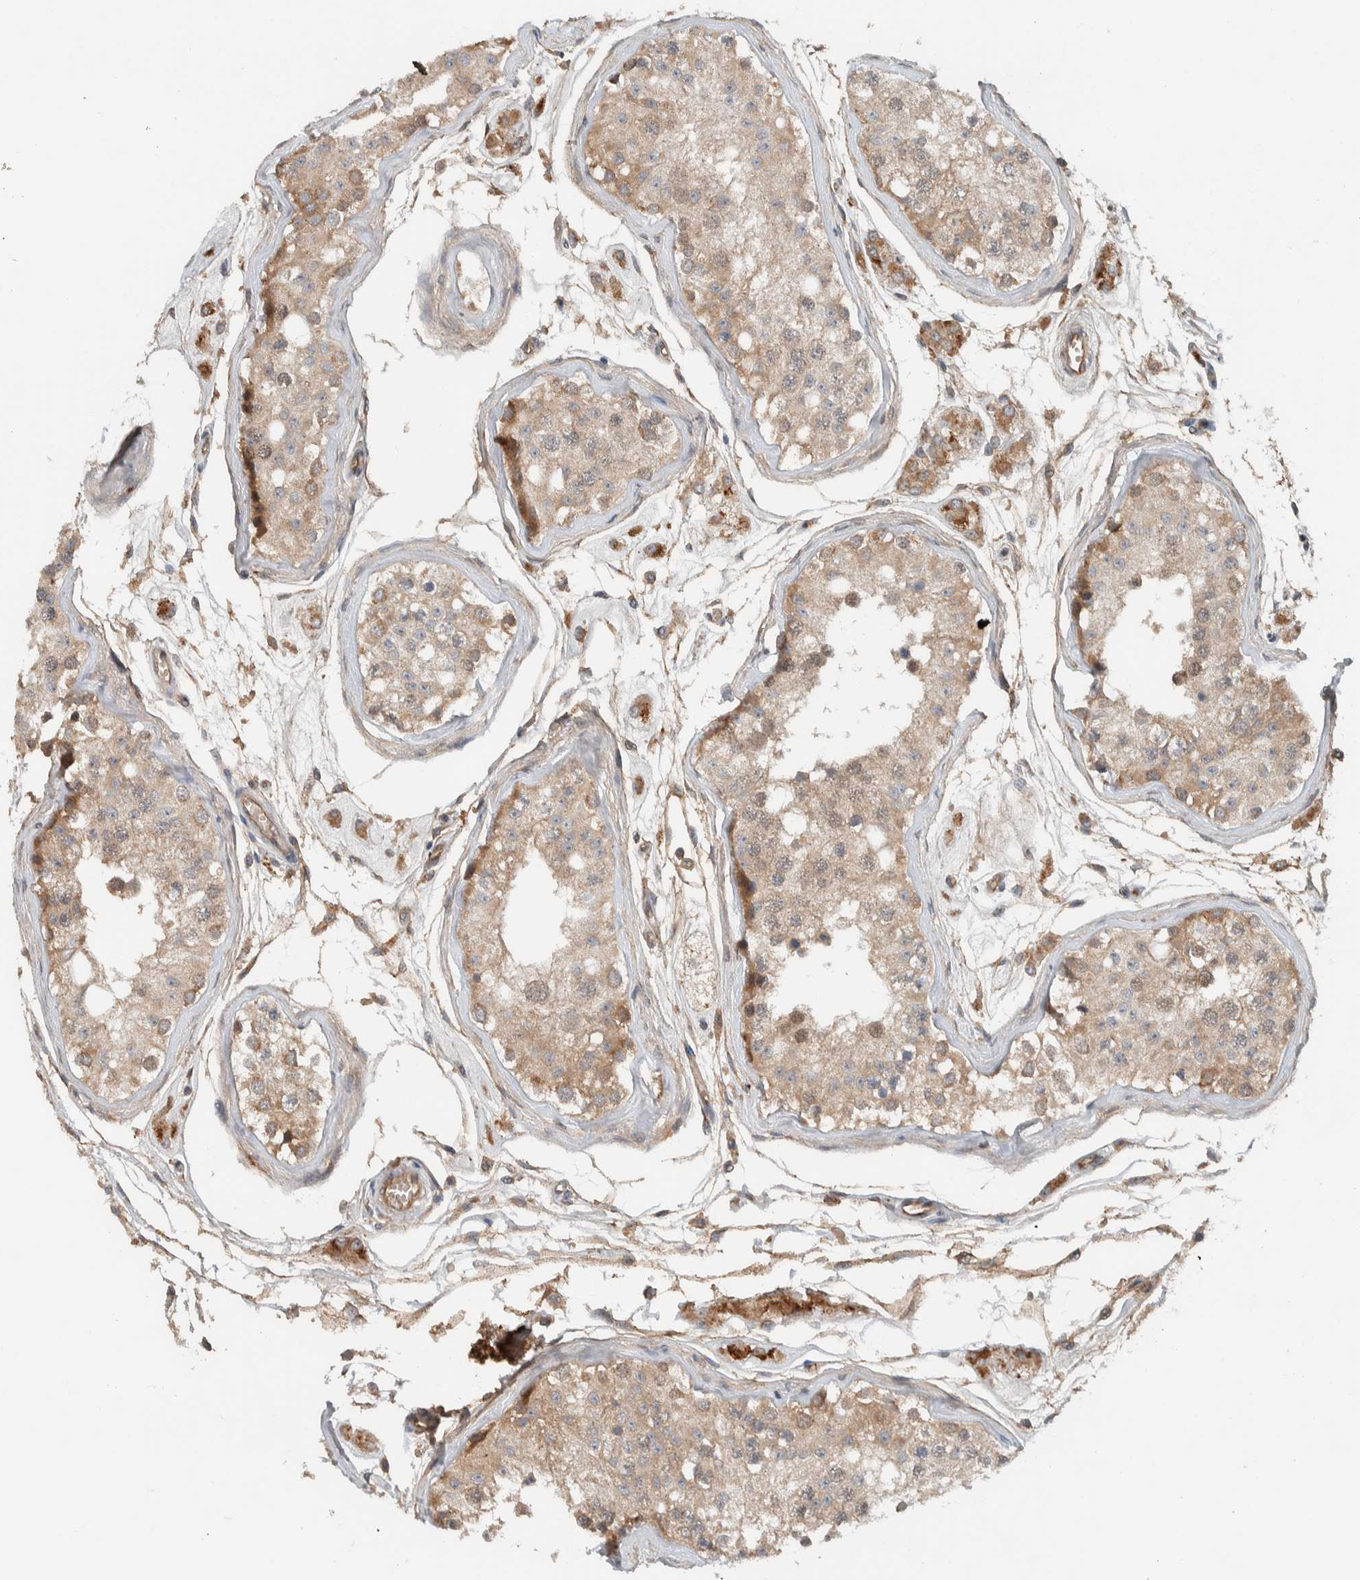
{"staining": {"intensity": "weak", "quantity": ">75%", "location": "cytoplasmic/membranous,nuclear"}, "tissue": "testis", "cell_type": "Cells in seminiferous ducts", "image_type": "normal", "snomed": [{"axis": "morphology", "description": "Normal tissue, NOS"}, {"axis": "morphology", "description": "Adenocarcinoma, metastatic, NOS"}, {"axis": "topography", "description": "Testis"}], "caption": "Immunohistochemistry (IHC) staining of unremarkable testis, which demonstrates low levels of weak cytoplasmic/membranous,nuclear staining in approximately >75% of cells in seminiferous ducts indicating weak cytoplasmic/membranous,nuclear protein staining. The staining was performed using DAB (3,3'-diaminobenzidine) (brown) for protein detection and nuclei were counterstained in hematoxylin (blue).", "gene": "ARMC7", "patient": {"sex": "male", "age": 26}}